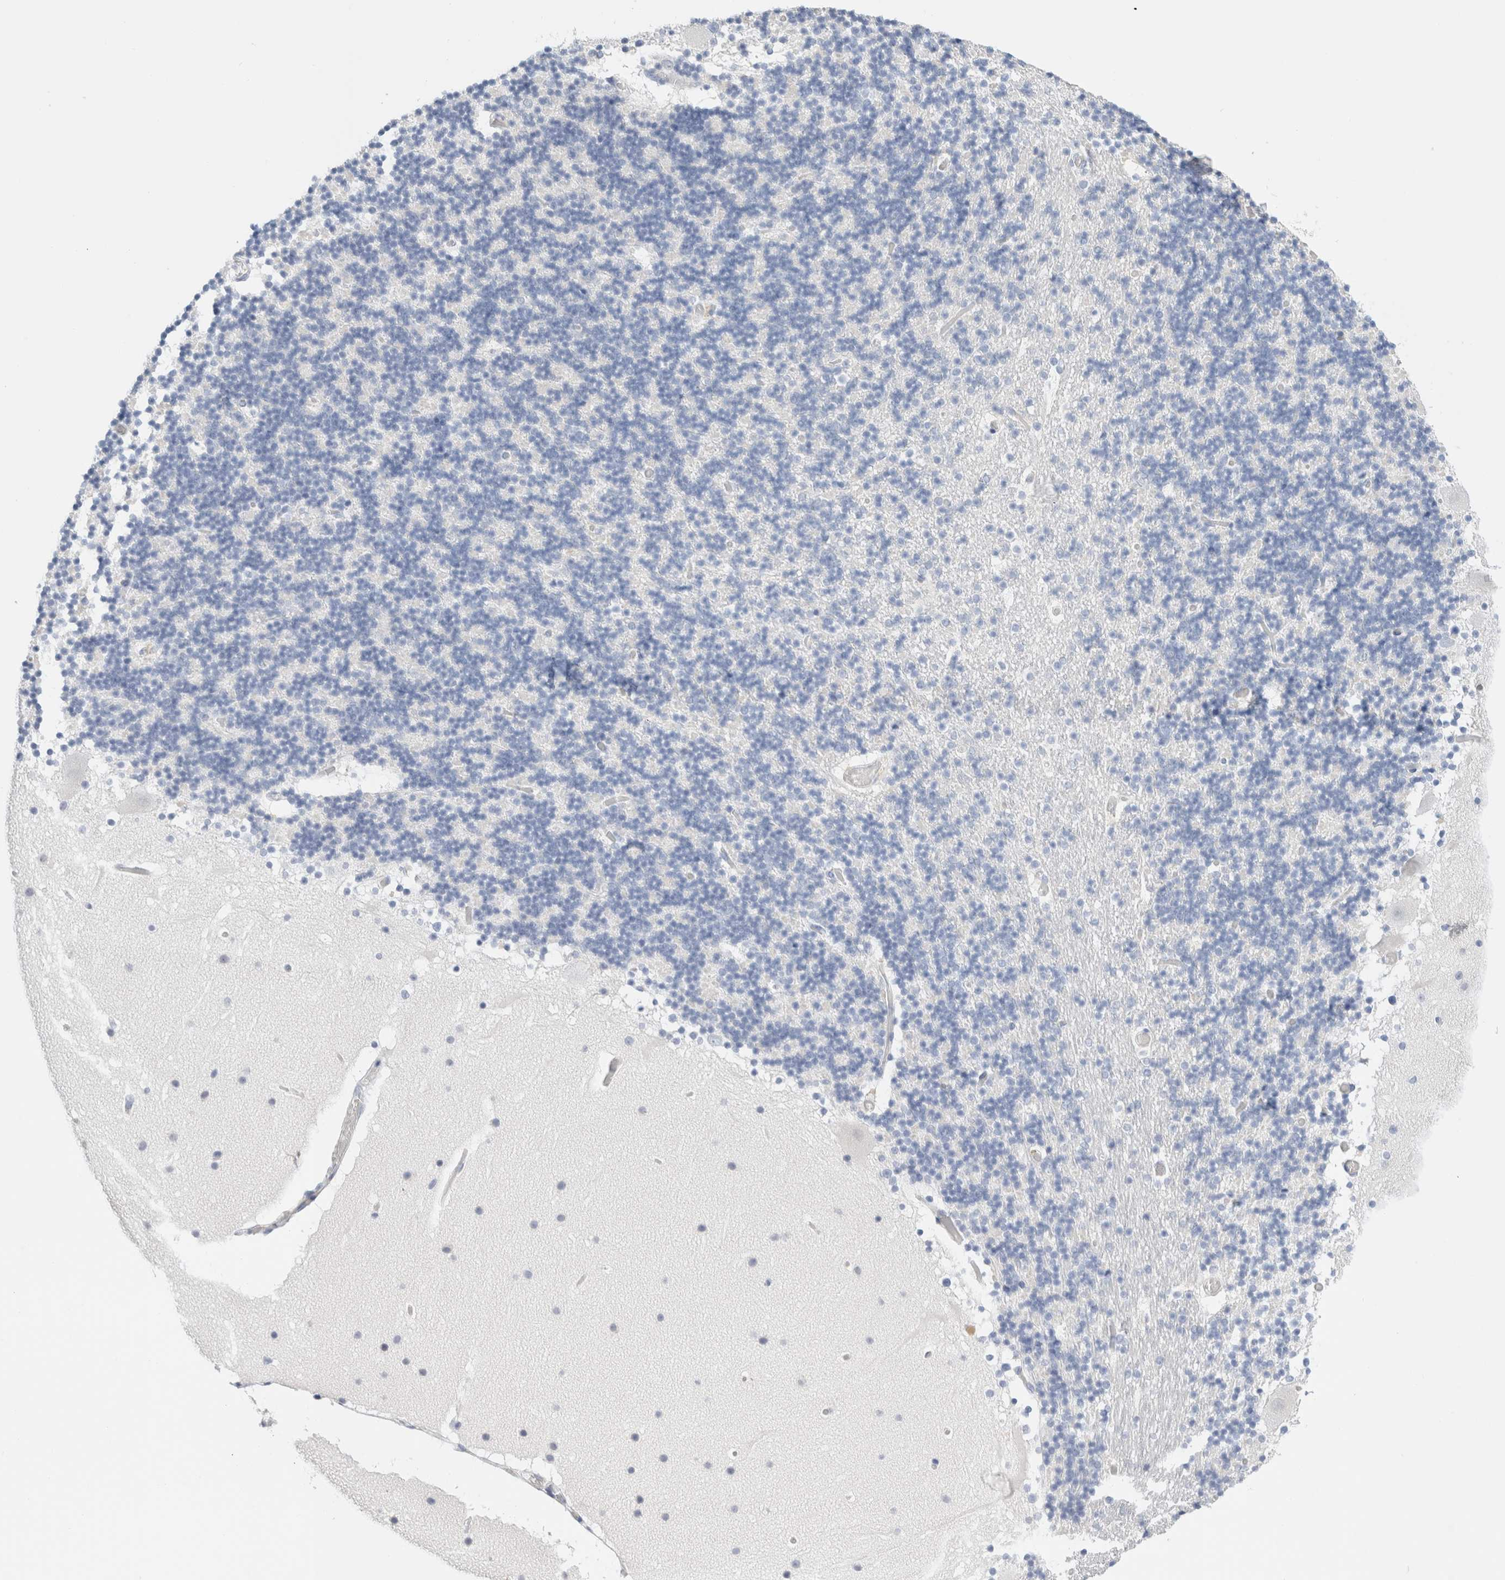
{"staining": {"intensity": "negative", "quantity": "none", "location": "none"}, "tissue": "cerebellum", "cell_type": "Cells in granular layer", "image_type": "normal", "snomed": [{"axis": "morphology", "description": "Normal tissue, NOS"}, {"axis": "topography", "description": "Cerebellum"}], "caption": "Cells in granular layer show no significant protein expression in benign cerebellum.", "gene": "ARG1", "patient": {"sex": "male", "age": 57}}